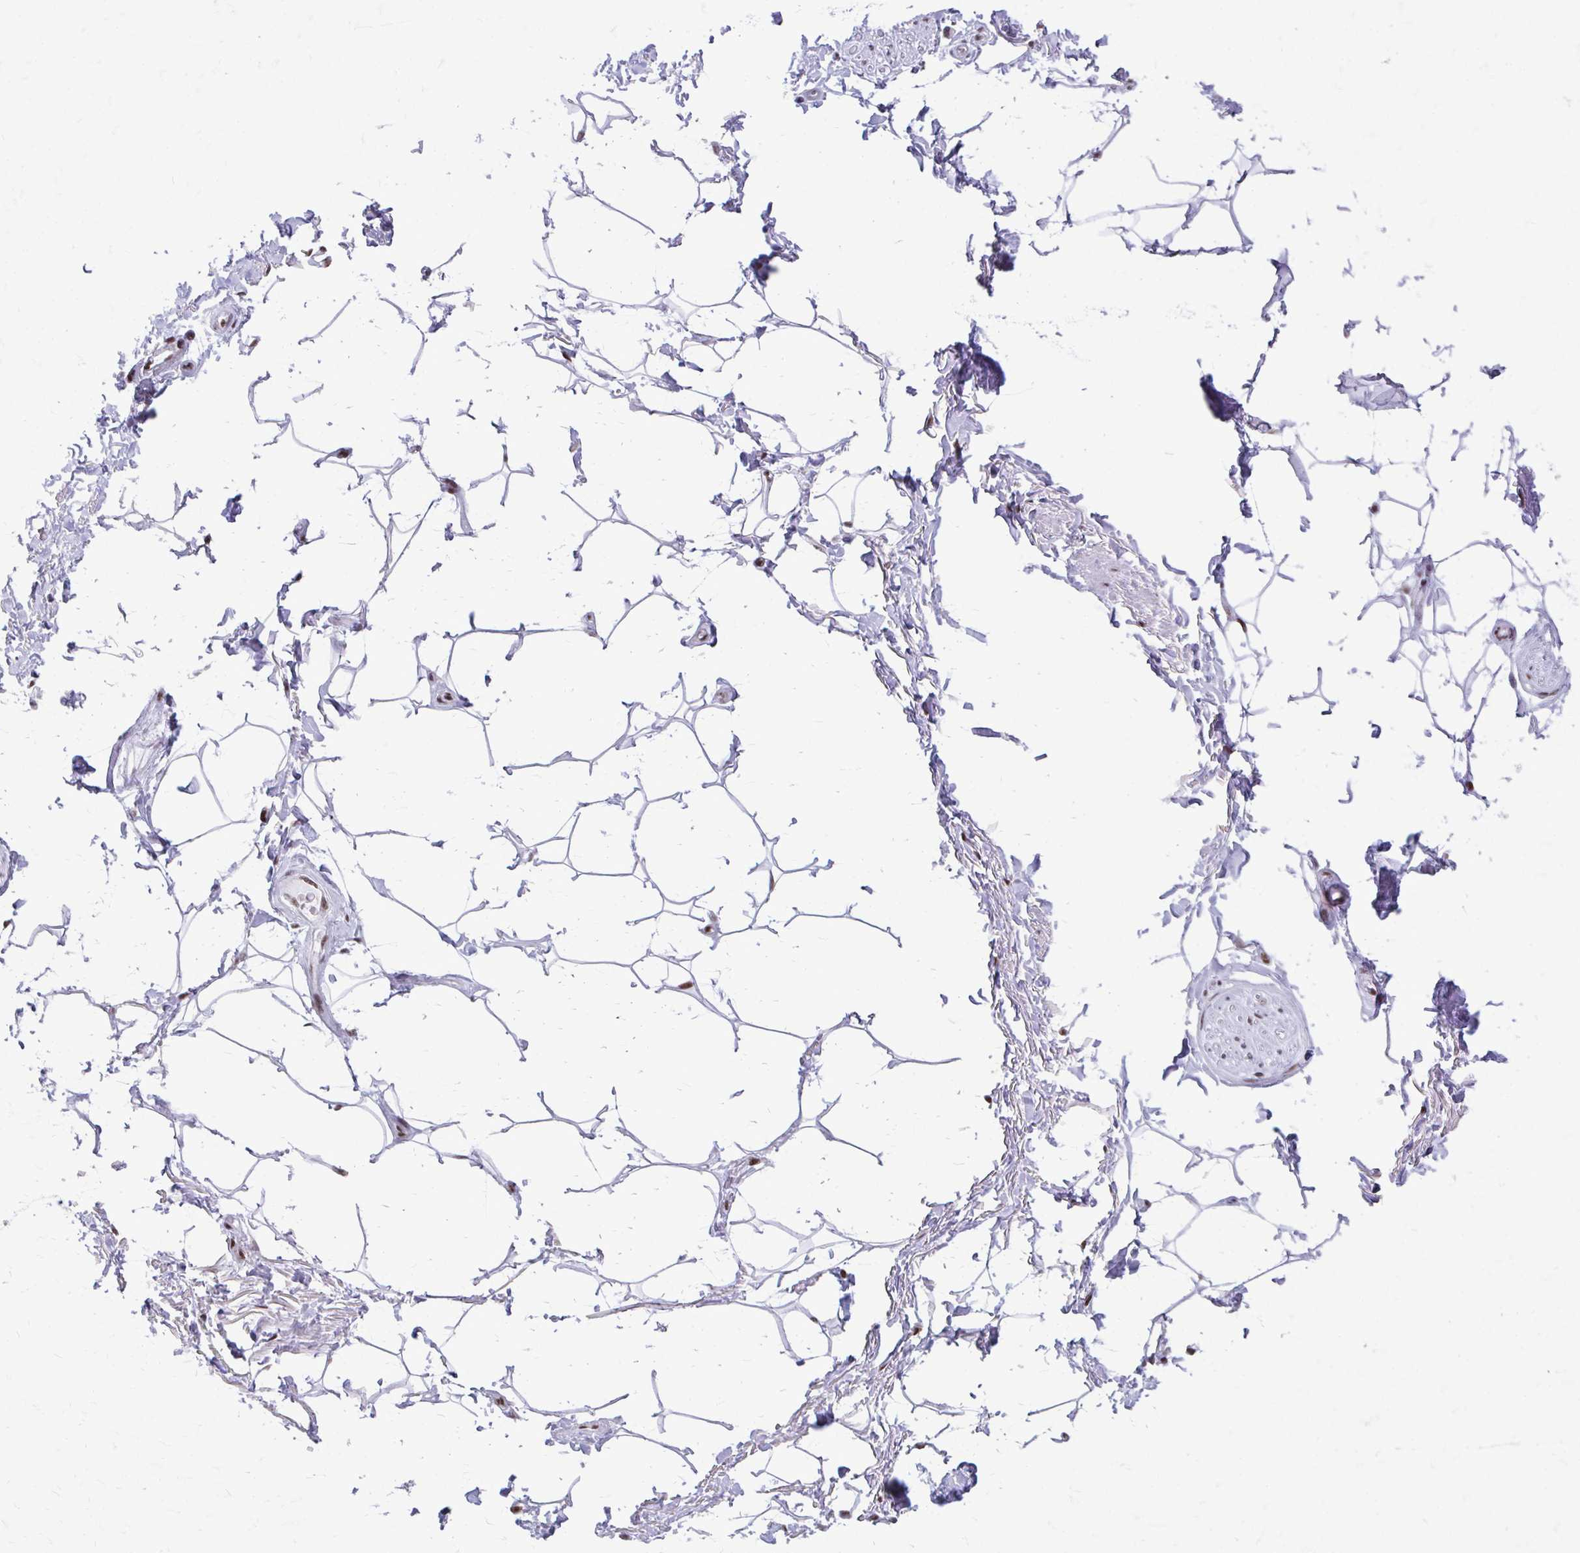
{"staining": {"intensity": "negative", "quantity": "none", "location": "none"}, "tissue": "adipose tissue", "cell_type": "Adipocytes", "image_type": "normal", "snomed": [{"axis": "morphology", "description": "Normal tissue, NOS"}, {"axis": "topography", "description": "Peripheral nerve tissue"}], "caption": "IHC photomicrograph of benign adipose tissue stained for a protein (brown), which shows no expression in adipocytes.", "gene": "SS18", "patient": {"sex": "male", "age": 51}}